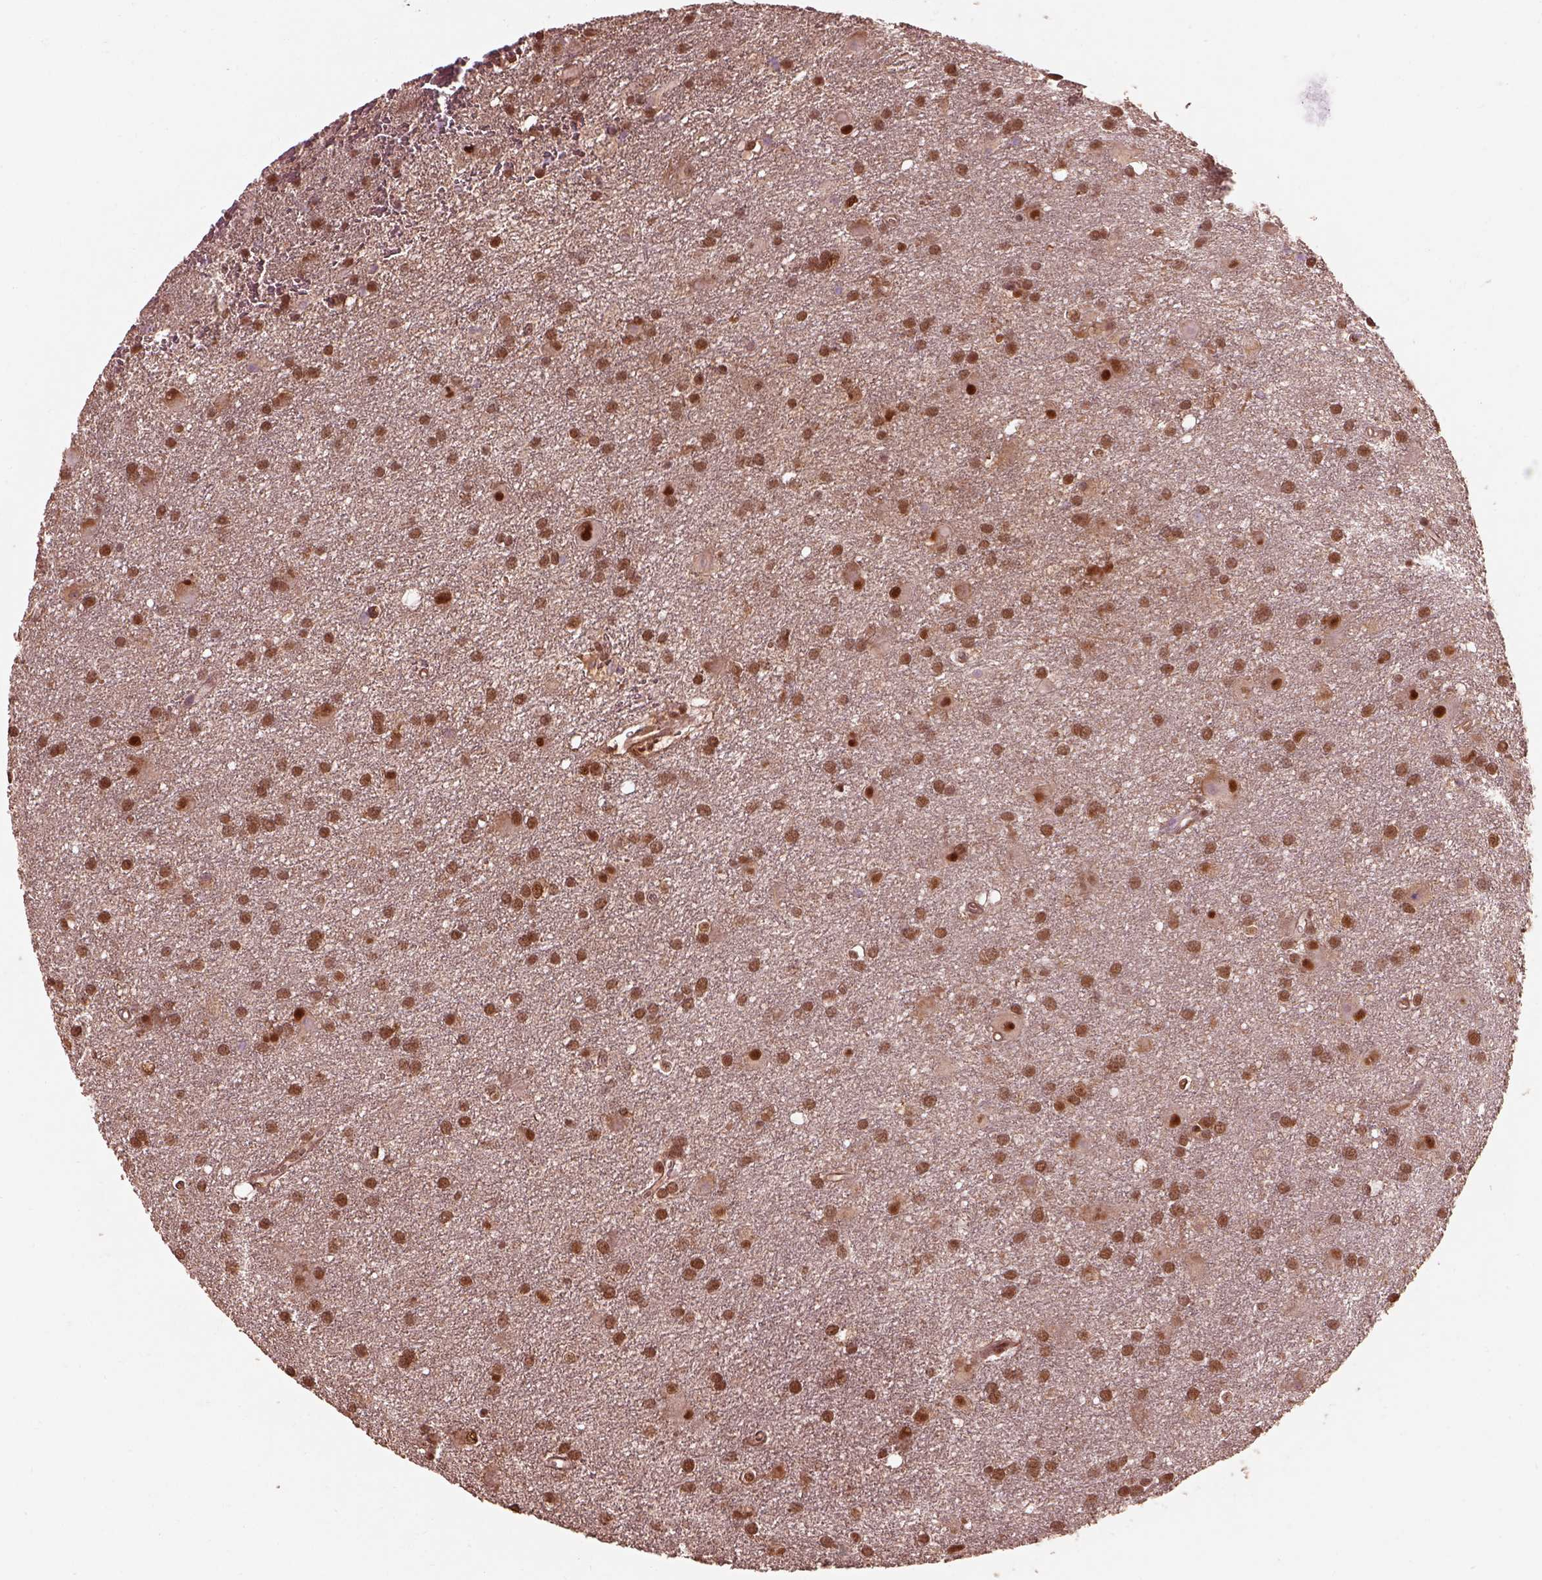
{"staining": {"intensity": "moderate", "quantity": ">75%", "location": "nuclear"}, "tissue": "glioma", "cell_type": "Tumor cells", "image_type": "cancer", "snomed": [{"axis": "morphology", "description": "Glioma, malignant, Low grade"}, {"axis": "topography", "description": "Brain"}], "caption": "DAB (3,3'-diaminobenzidine) immunohistochemical staining of low-grade glioma (malignant) reveals moderate nuclear protein expression in approximately >75% of tumor cells. The staining is performed using DAB (3,3'-diaminobenzidine) brown chromogen to label protein expression. The nuclei are counter-stained blue using hematoxylin.", "gene": "PSMC5", "patient": {"sex": "male", "age": 58}}